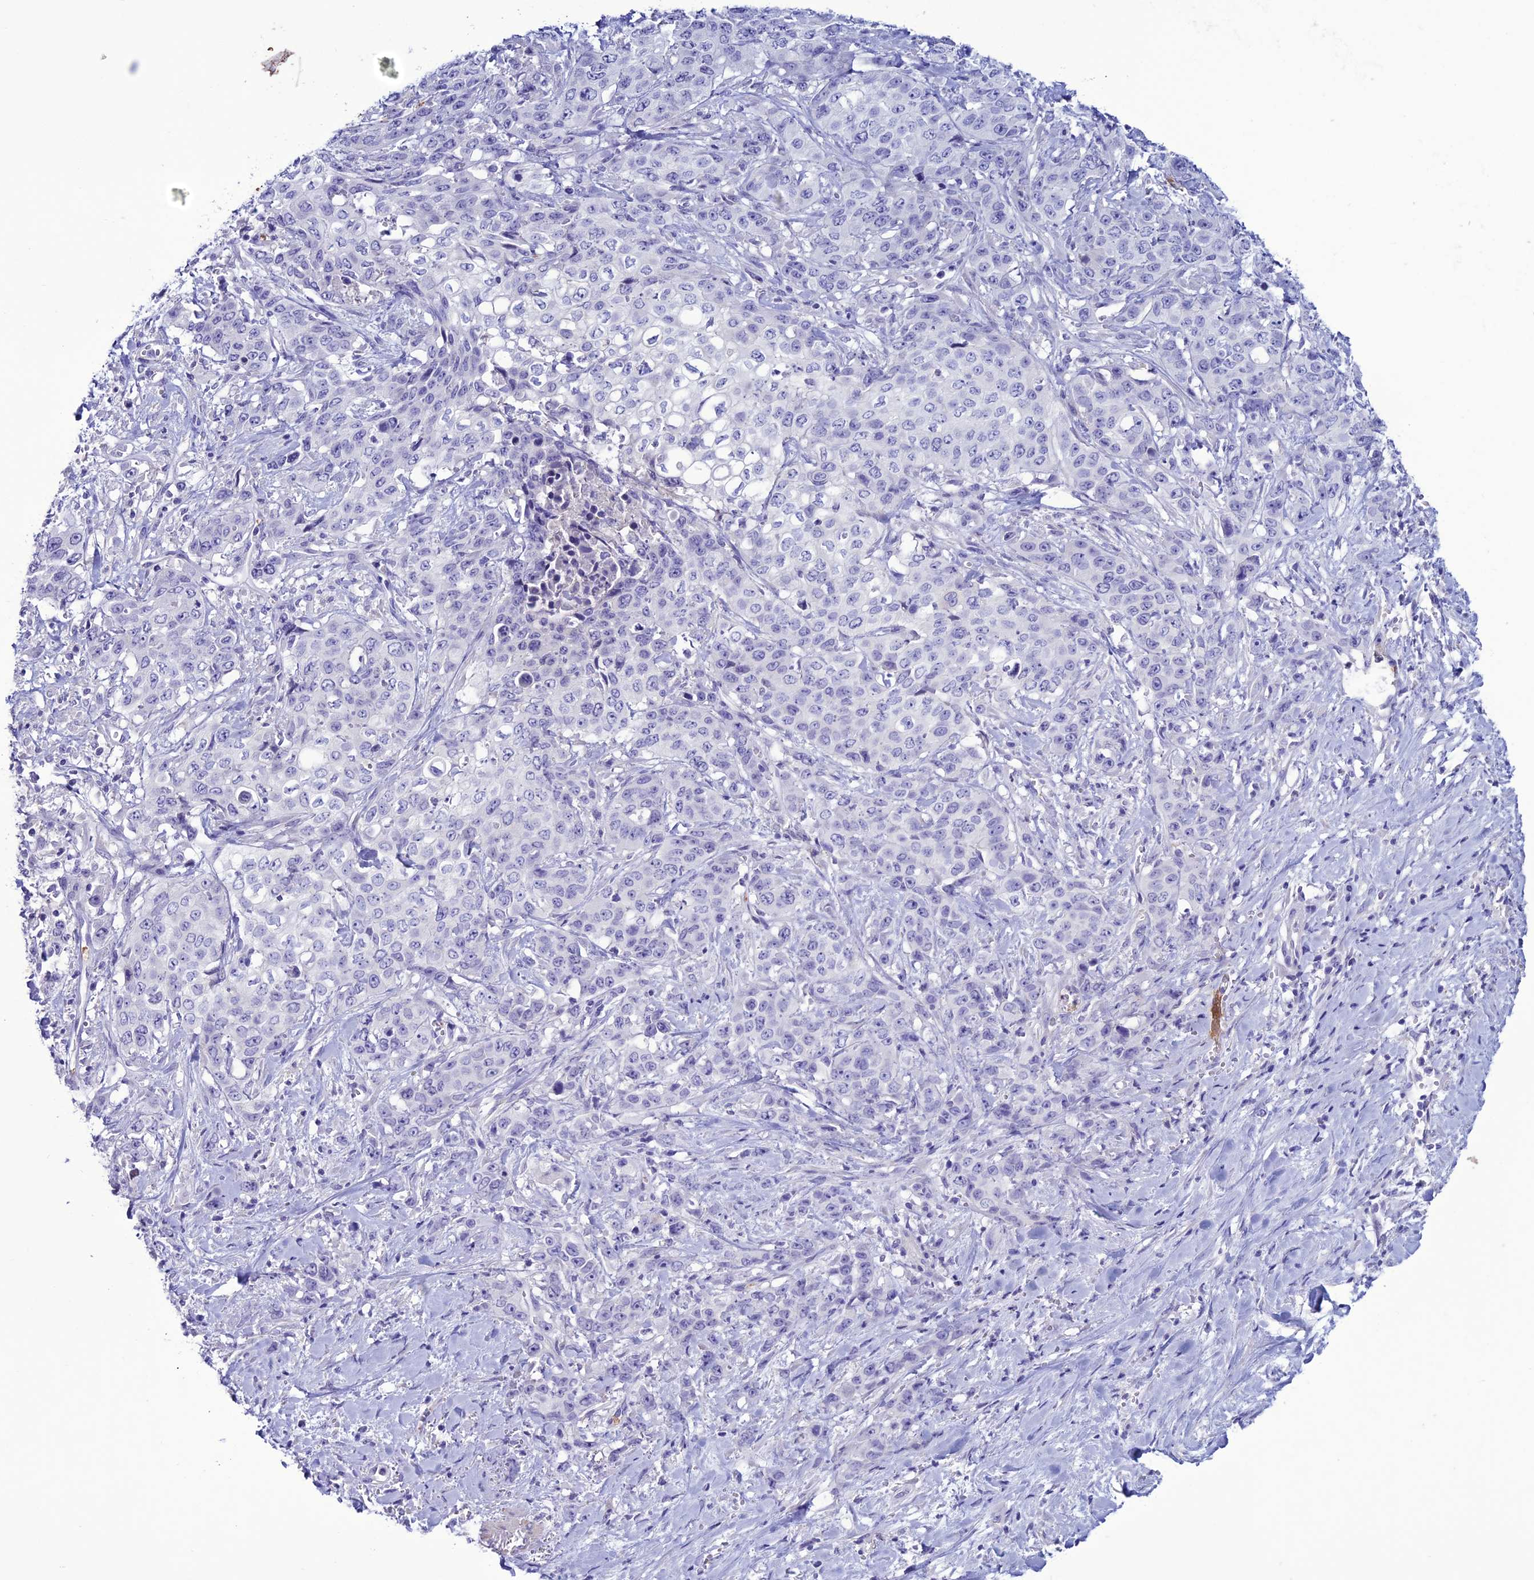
{"staining": {"intensity": "negative", "quantity": "none", "location": "none"}, "tissue": "stomach cancer", "cell_type": "Tumor cells", "image_type": "cancer", "snomed": [{"axis": "morphology", "description": "Adenocarcinoma, NOS"}, {"axis": "topography", "description": "Stomach, upper"}], "caption": "This photomicrograph is of adenocarcinoma (stomach) stained with IHC to label a protein in brown with the nuclei are counter-stained blue. There is no staining in tumor cells.", "gene": "CLEC2L", "patient": {"sex": "male", "age": 62}}